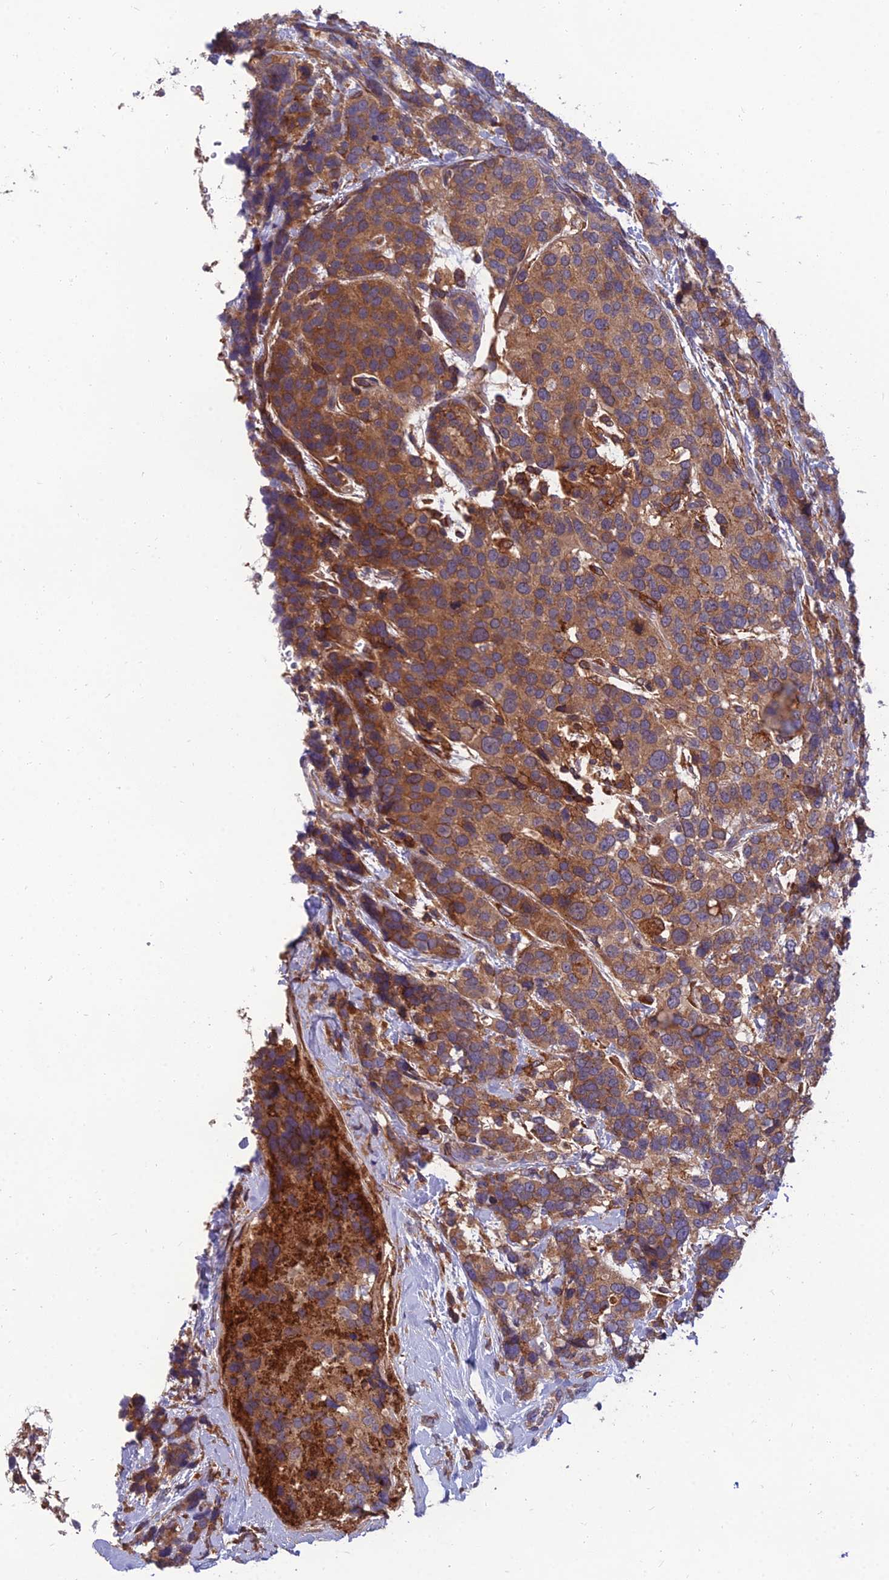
{"staining": {"intensity": "moderate", "quantity": ">75%", "location": "cytoplasmic/membranous"}, "tissue": "breast cancer", "cell_type": "Tumor cells", "image_type": "cancer", "snomed": [{"axis": "morphology", "description": "Lobular carcinoma"}, {"axis": "topography", "description": "Breast"}], "caption": "IHC of human breast cancer (lobular carcinoma) demonstrates medium levels of moderate cytoplasmic/membranous staining in approximately >75% of tumor cells.", "gene": "UMAD1", "patient": {"sex": "female", "age": 59}}